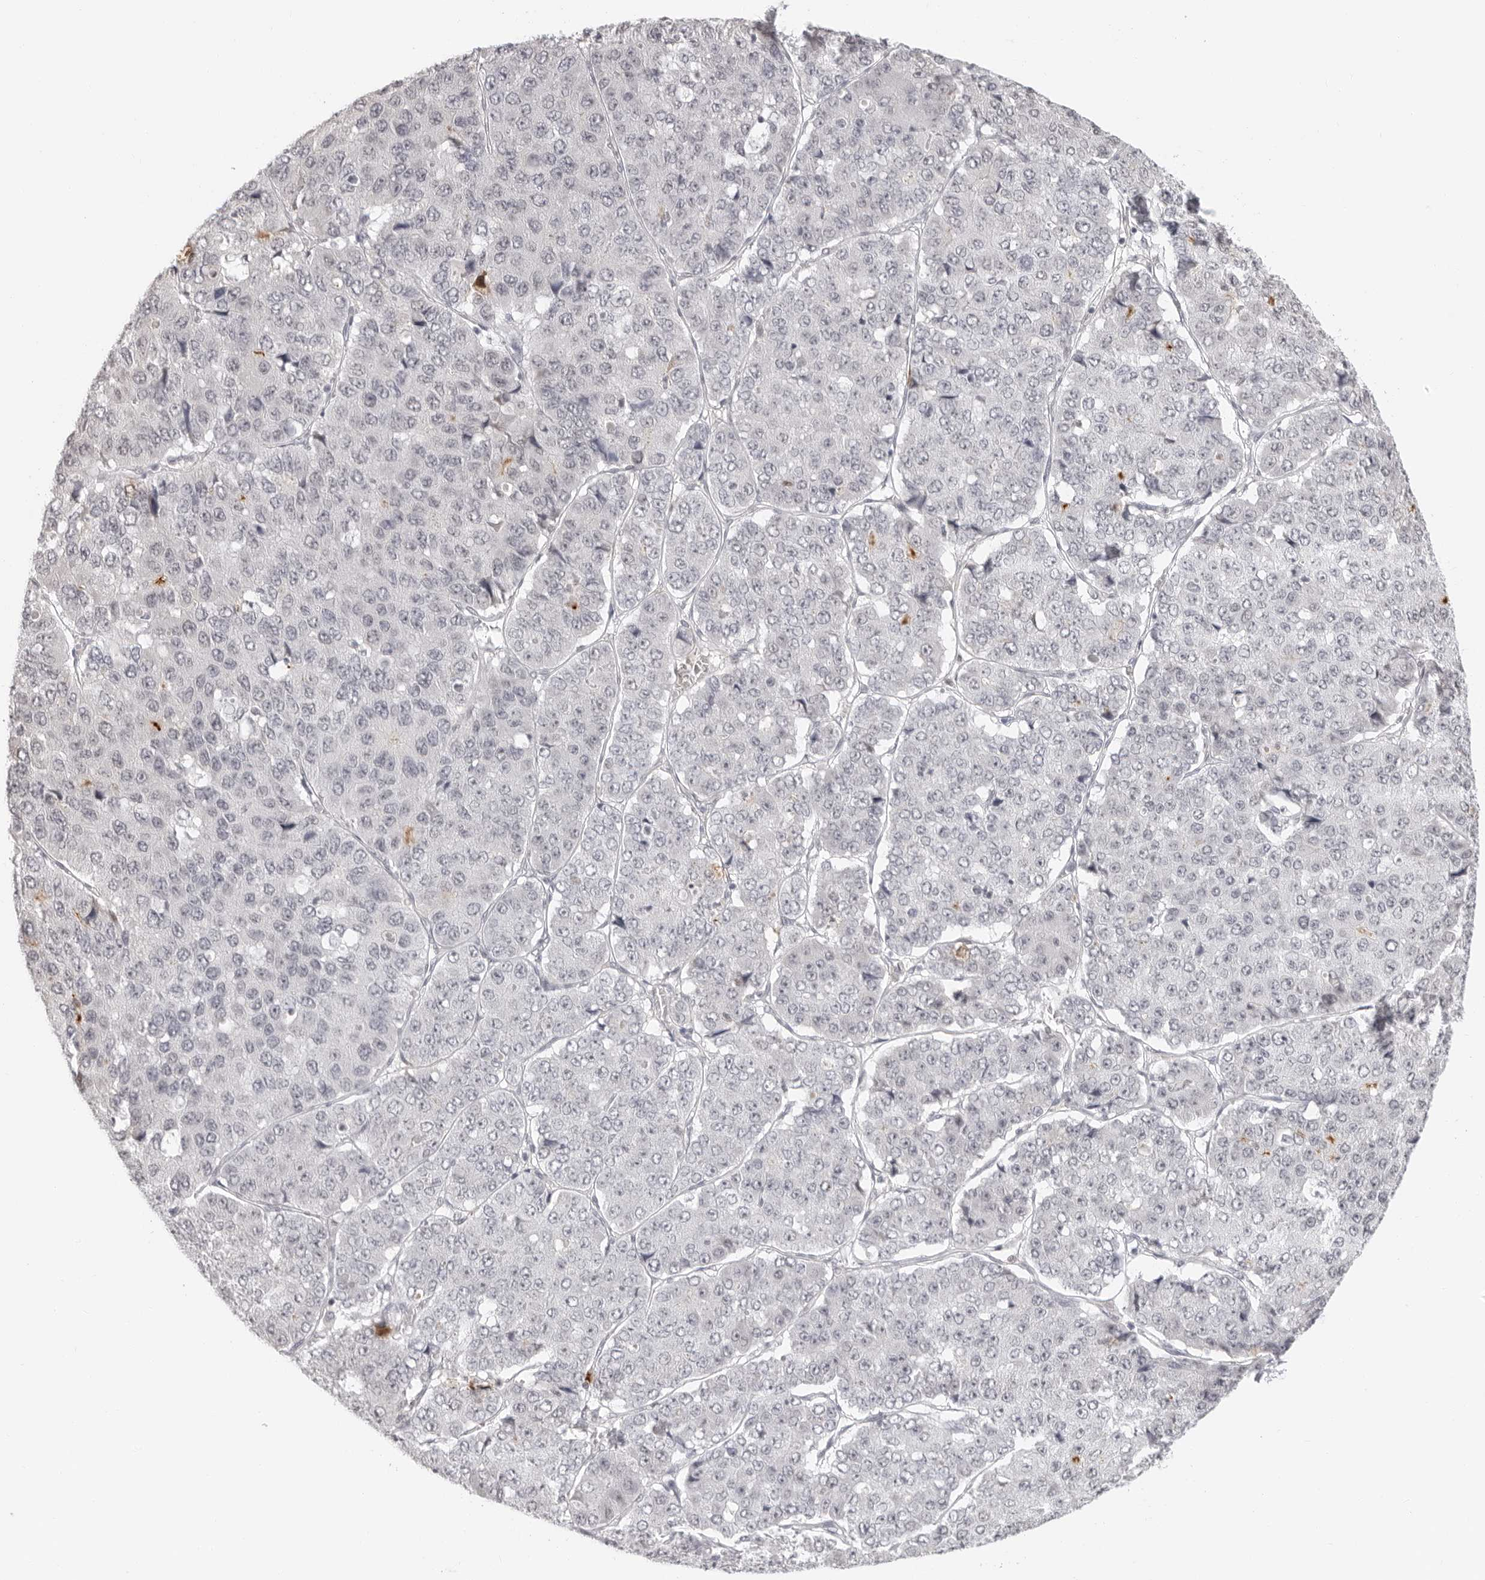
{"staining": {"intensity": "negative", "quantity": "none", "location": "none"}, "tissue": "pancreatic cancer", "cell_type": "Tumor cells", "image_type": "cancer", "snomed": [{"axis": "morphology", "description": "Adenocarcinoma, NOS"}, {"axis": "topography", "description": "Pancreas"}], "caption": "This is a micrograph of immunohistochemistry staining of pancreatic adenocarcinoma, which shows no expression in tumor cells.", "gene": "MSH6", "patient": {"sex": "male", "age": 50}}